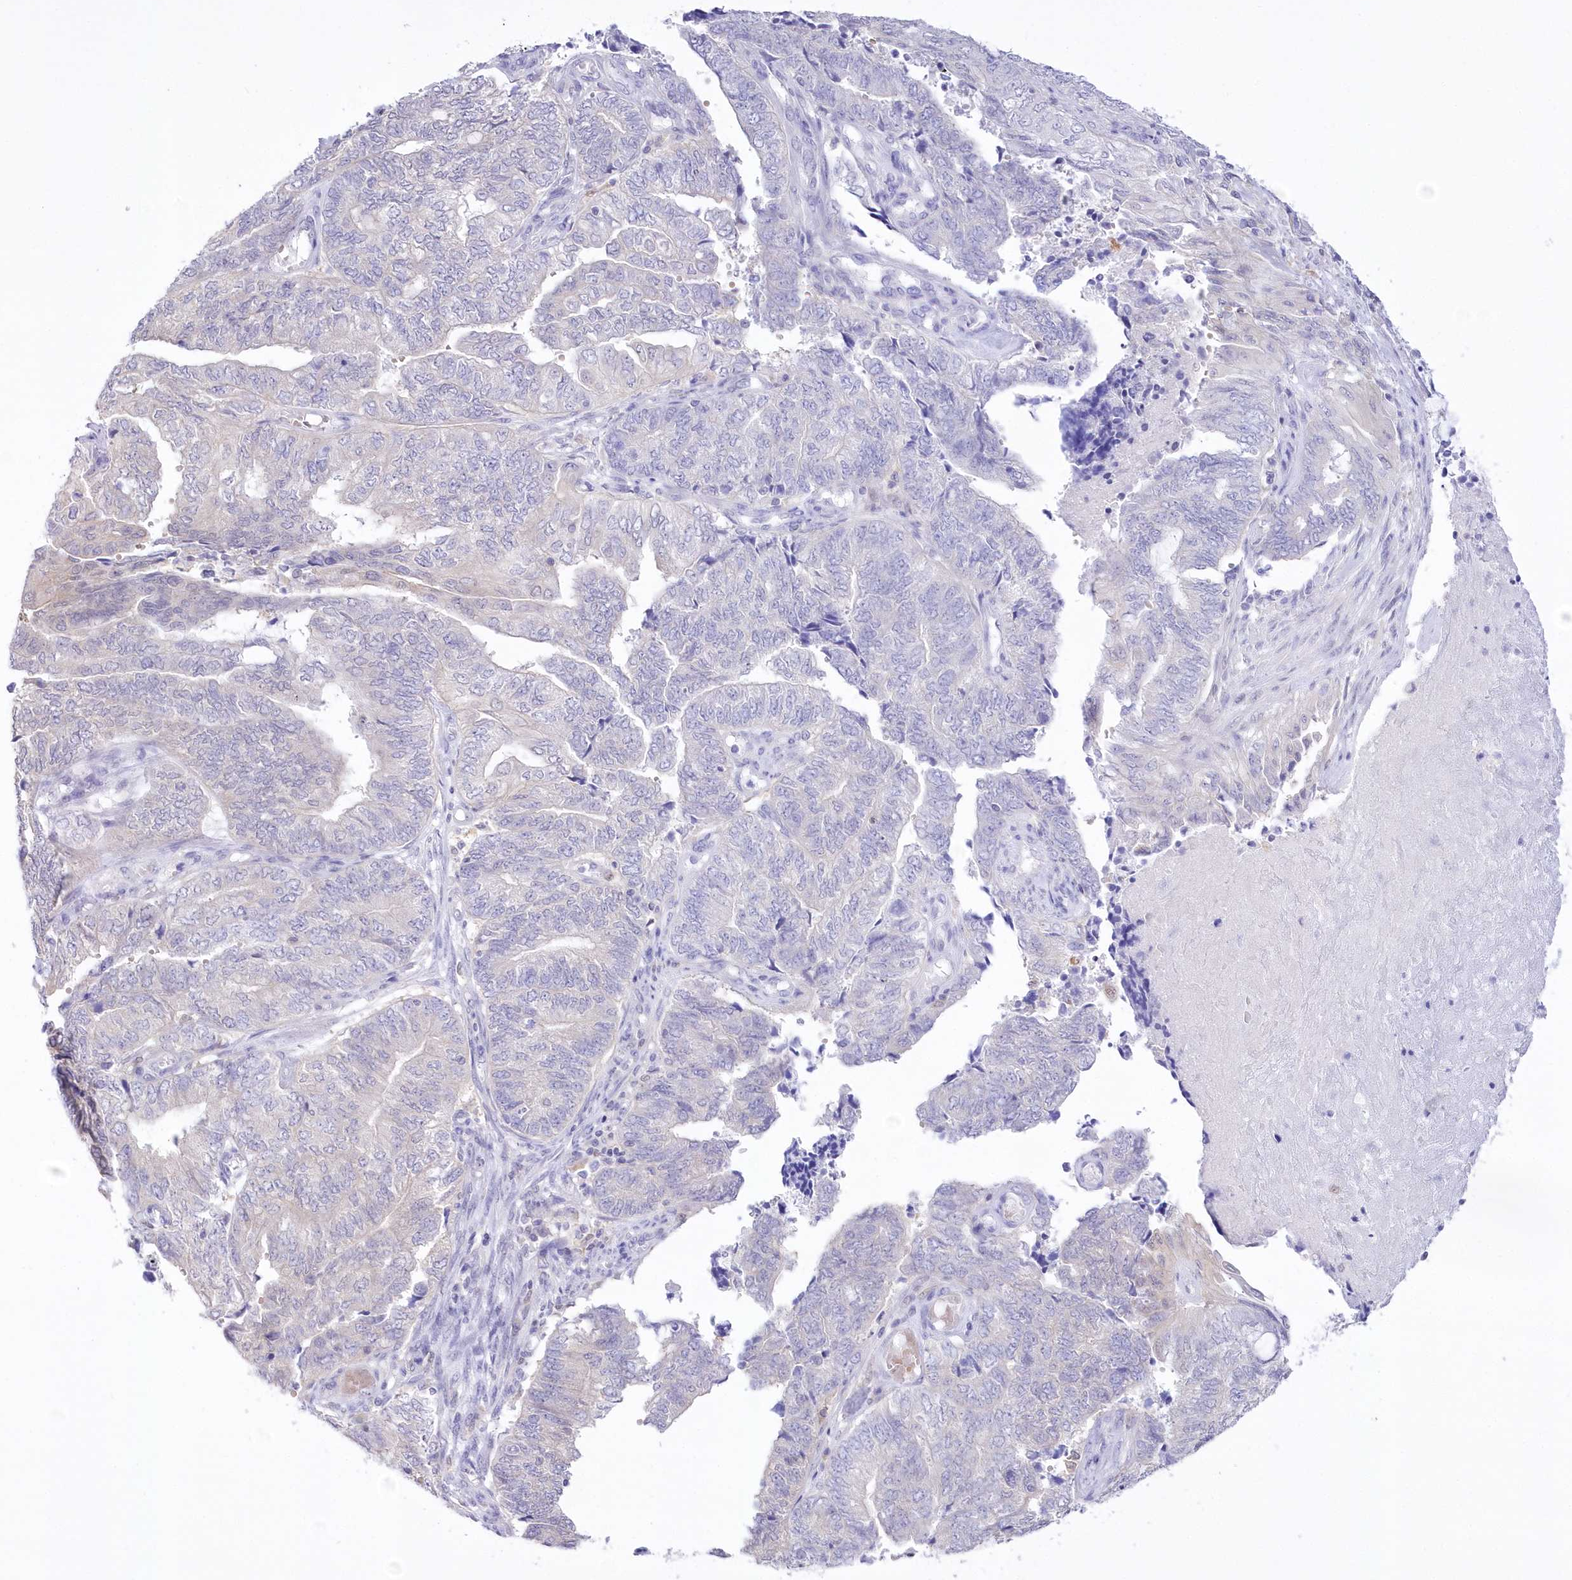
{"staining": {"intensity": "negative", "quantity": "none", "location": "none"}, "tissue": "endometrial cancer", "cell_type": "Tumor cells", "image_type": "cancer", "snomed": [{"axis": "morphology", "description": "Adenocarcinoma, NOS"}, {"axis": "topography", "description": "Uterus"}, {"axis": "topography", "description": "Endometrium"}], "caption": "A histopathology image of adenocarcinoma (endometrial) stained for a protein demonstrates no brown staining in tumor cells. Nuclei are stained in blue.", "gene": "UBA6", "patient": {"sex": "female", "age": 70}}